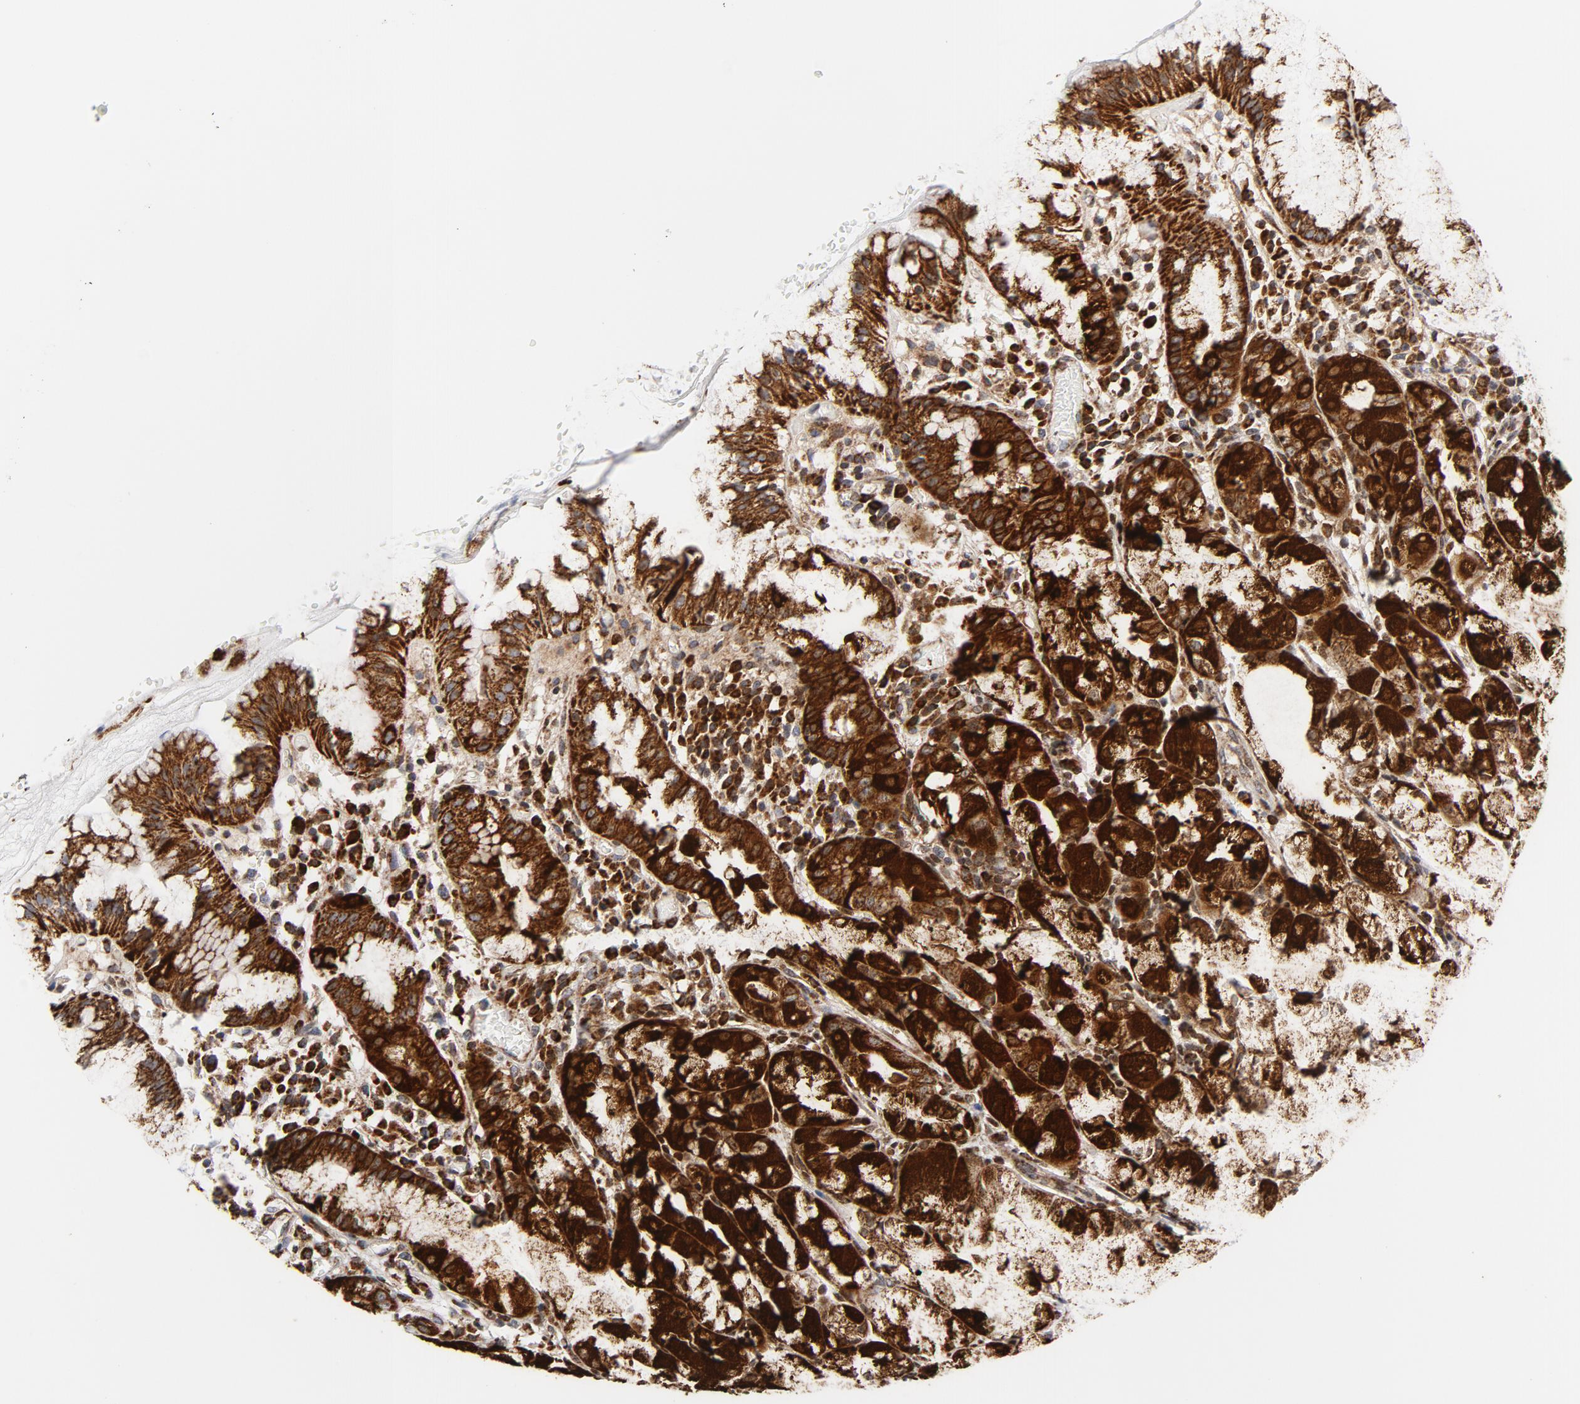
{"staining": {"intensity": "strong", "quantity": ">75%", "location": "cytoplasmic/membranous"}, "tissue": "stomach", "cell_type": "Glandular cells", "image_type": "normal", "snomed": [{"axis": "morphology", "description": "Normal tissue, NOS"}, {"axis": "topography", "description": "Stomach"}, {"axis": "topography", "description": "Stomach, lower"}], "caption": "This micrograph demonstrates normal stomach stained with immunohistochemistry (IHC) to label a protein in brown. The cytoplasmic/membranous of glandular cells show strong positivity for the protein. Nuclei are counter-stained blue.", "gene": "CYCS", "patient": {"sex": "female", "age": 75}}